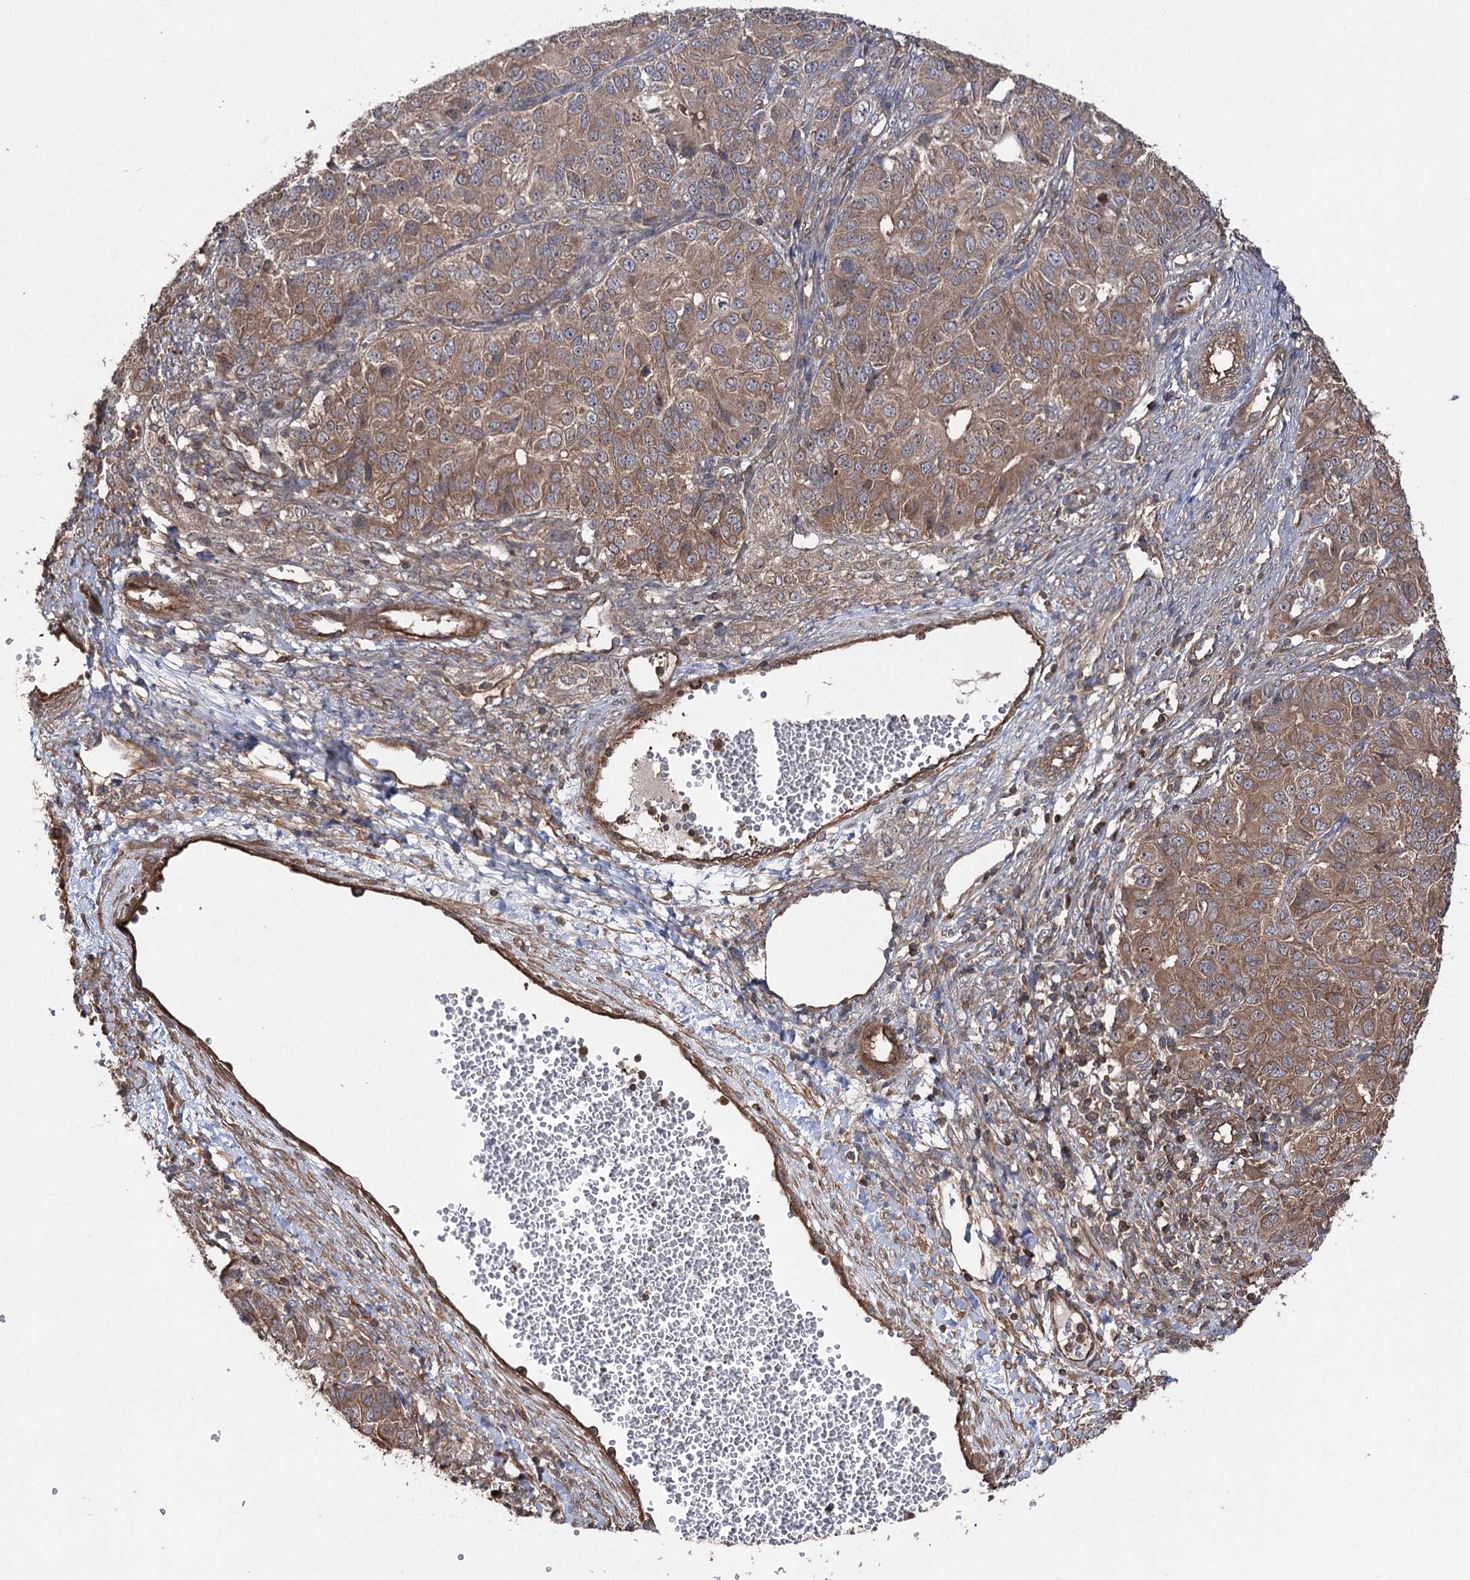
{"staining": {"intensity": "moderate", "quantity": ">75%", "location": "cytoplasmic/membranous"}, "tissue": "ovarian cancer", "cell_type": "Tumor cells", "image_type": "cancer", "snomed": [{"axis": "morphology", "description": "Carcinoma, endometroid"}, {"axis": "topography", "description": "Ovary"}], "caption": "Moderate cytoplasmic/membranous protein positivity is seen in about >75% of tumor cells in ovarian cancer (endometroid carcinoma).", "gene": "LARS2", "patient": {"sex": "female", "age": 51}}